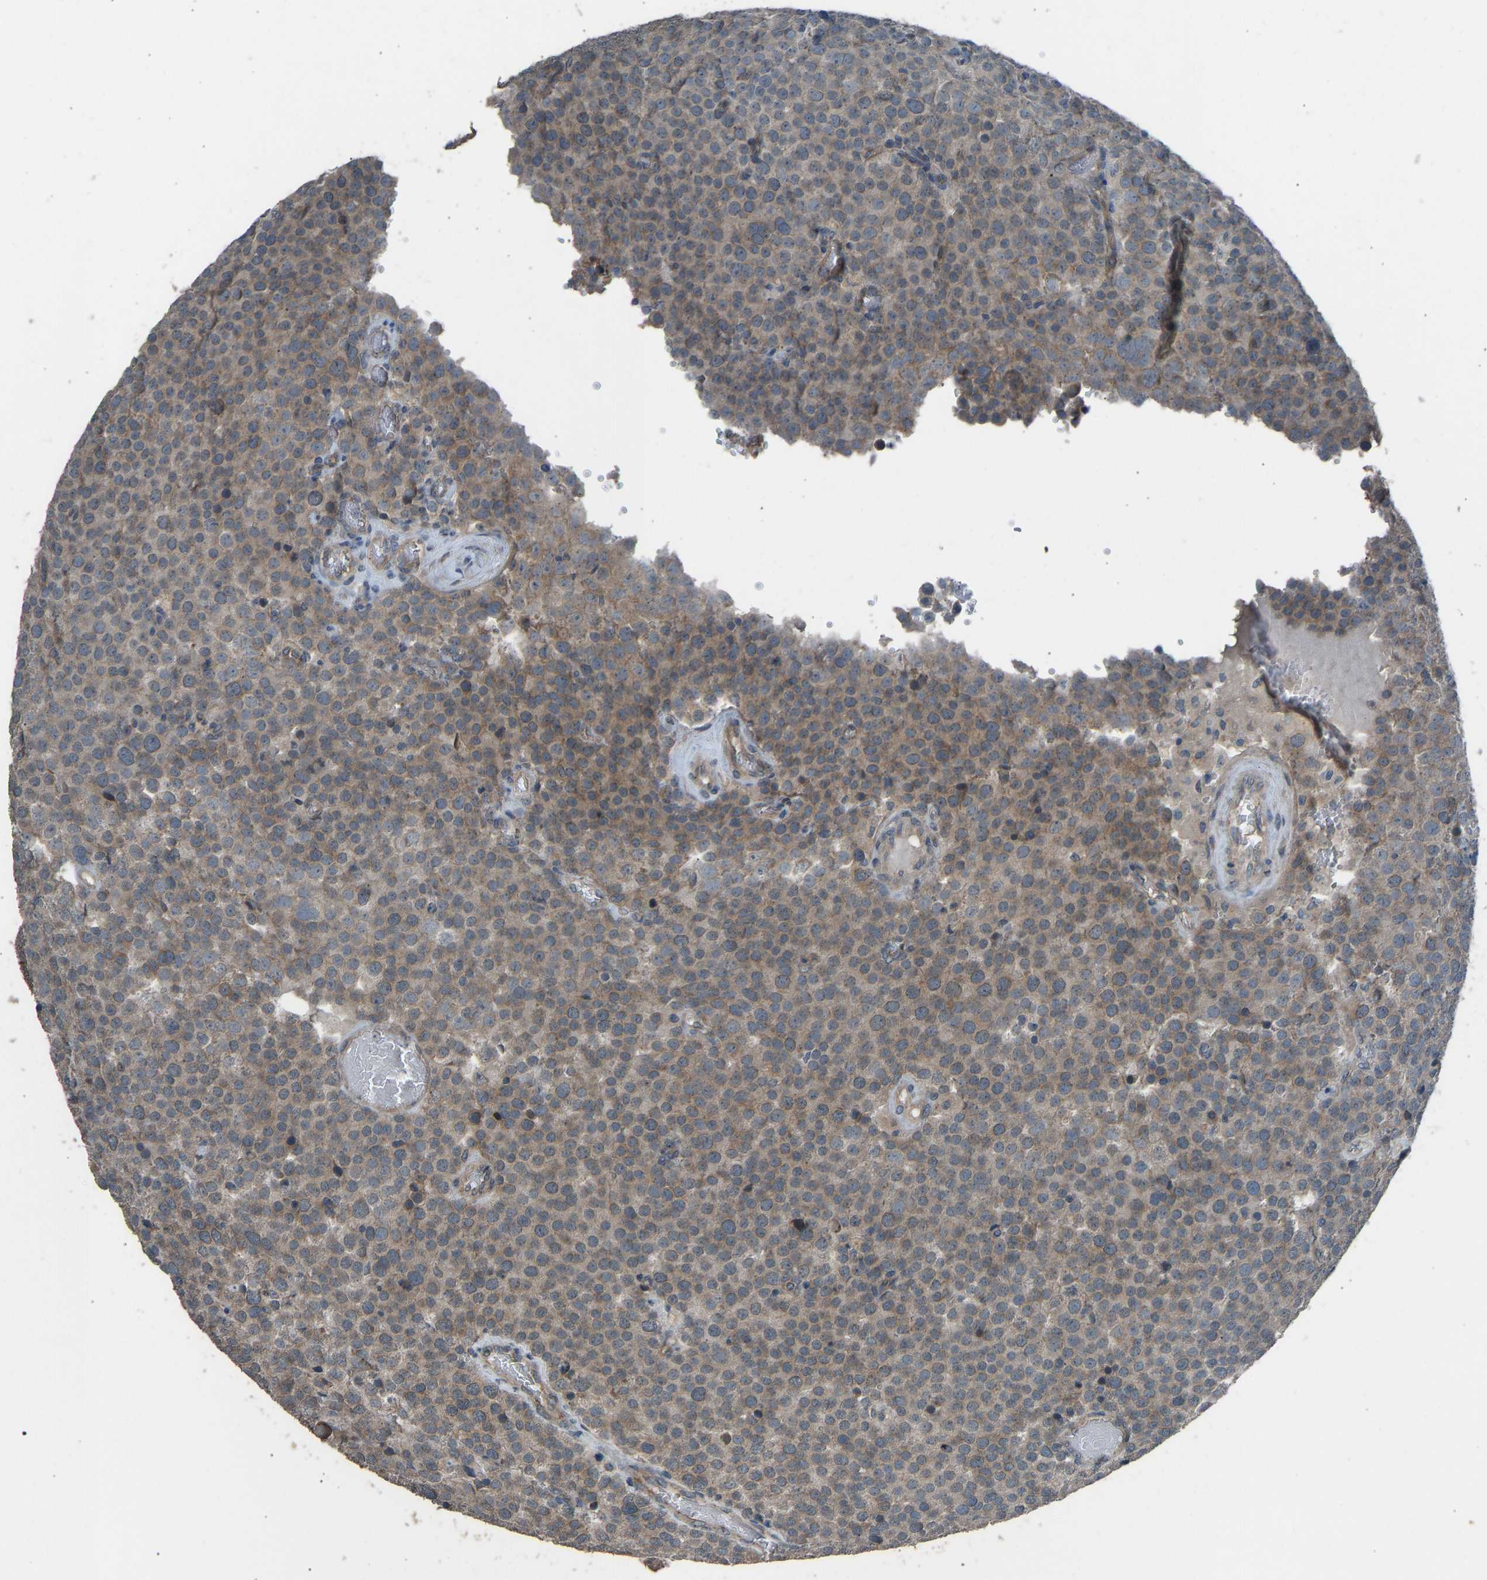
{"staining": {"intensity": "moderate", "quantity": "25%-75%", "location": "cytoplasmic/membranous"}, "tissue": "testis cancer", "cell_type": "Tumor cells", "image_type": "cancer", "snomed": [{"axis": "morphology", "description": "Normal tissue, NOS"}, {"axis": "morphology", "description": "Seminoma, NOS"}, {"axis": "topography", "description": "Testis"}], "caption": "This is an image of immunohistochemistry staining of testis seminoma, which shows moderate positivity in the cytoplasmic/membranous of tumor cells.", "gene": "SLC43A1", "patient": {"sex": "male", "age": 71}}